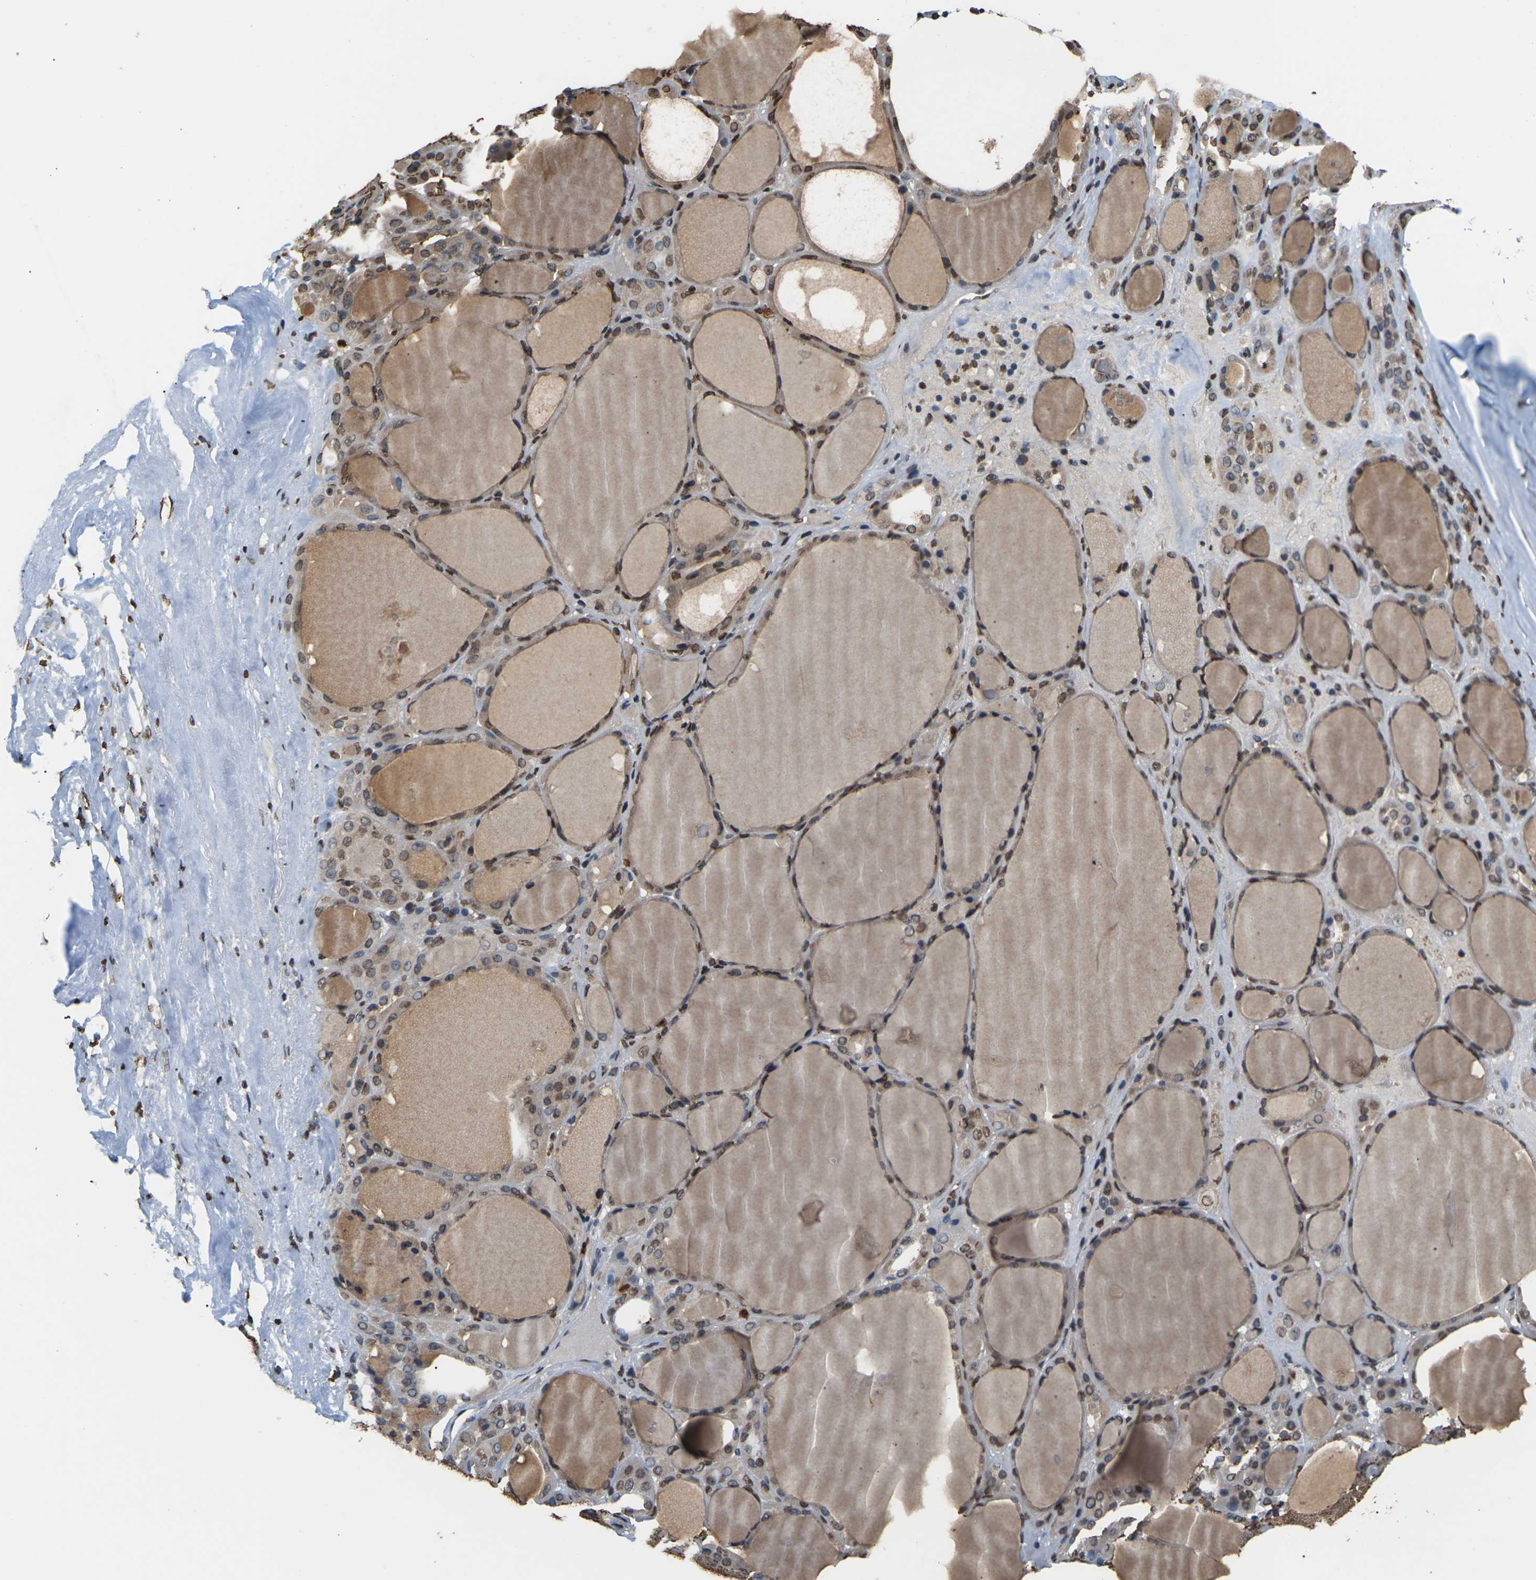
{"staining": {"intensity": "strong", "quantity": ">75%", "location": "nuclear"}, "tissue": "thyroid gland", "cell_type": "Glandular cells", "image_type": "normal", "snomed": [{"axis": "morphology", "description": "Normal tissue, NOS"}, {"axis": "morphology", "description": "Carcinoma, NOS"}, {"axis": "topography", "description": "Thyroid gland"}], "caption": "Immunohistochemical staining of unremarkable human thyroid gland demonstrates high levels of strong nuclear positivity in approximately >75% of glandular cells.", "gene": "EMSY", "patient": {"sex": "female", "age": 86}}